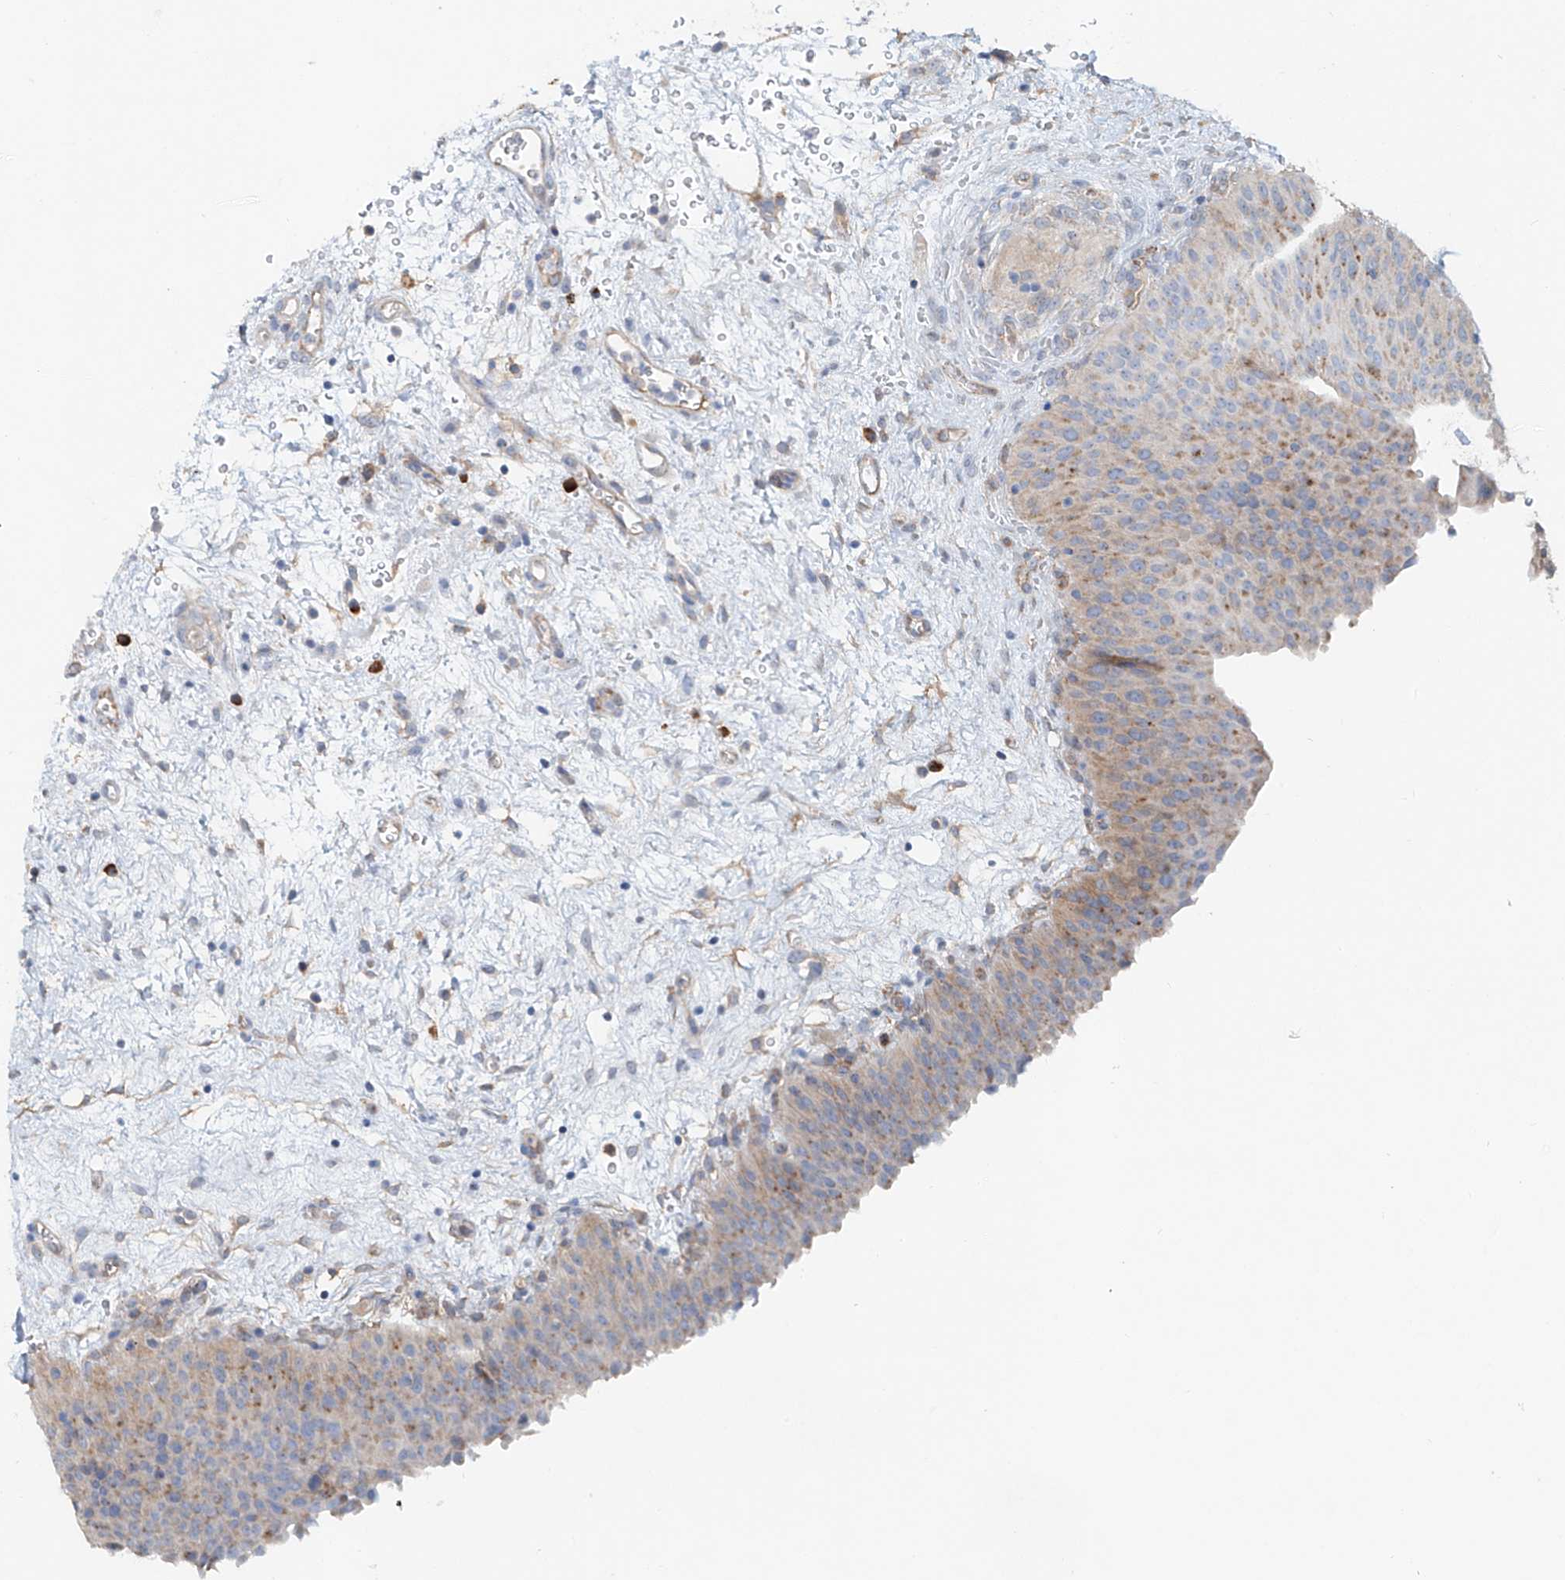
{"staining": {"intensity": "moderate", "quantity": "<25%", "location": "cytoplasmic/membranous"}, "tissue": "urinary bladder", "cell_type": "Urothelial cells", "image_type": "normal", "snomed": [{"axis": "morphology", "description": "Normal tissue, NOS"}, {"axis": "morphology", "description": "Dysplasia, NOS"}, {"axis": "topography", "description": "Urinary bladder"}], "caption": "Human urinary bladder stained for a protein (brown) shows moderate cytoplasmic/membranous positive positivity in about <25% of urothelial cells.", "gene": "TRIM47", "patient": {"sex": "male", "age": 35}}